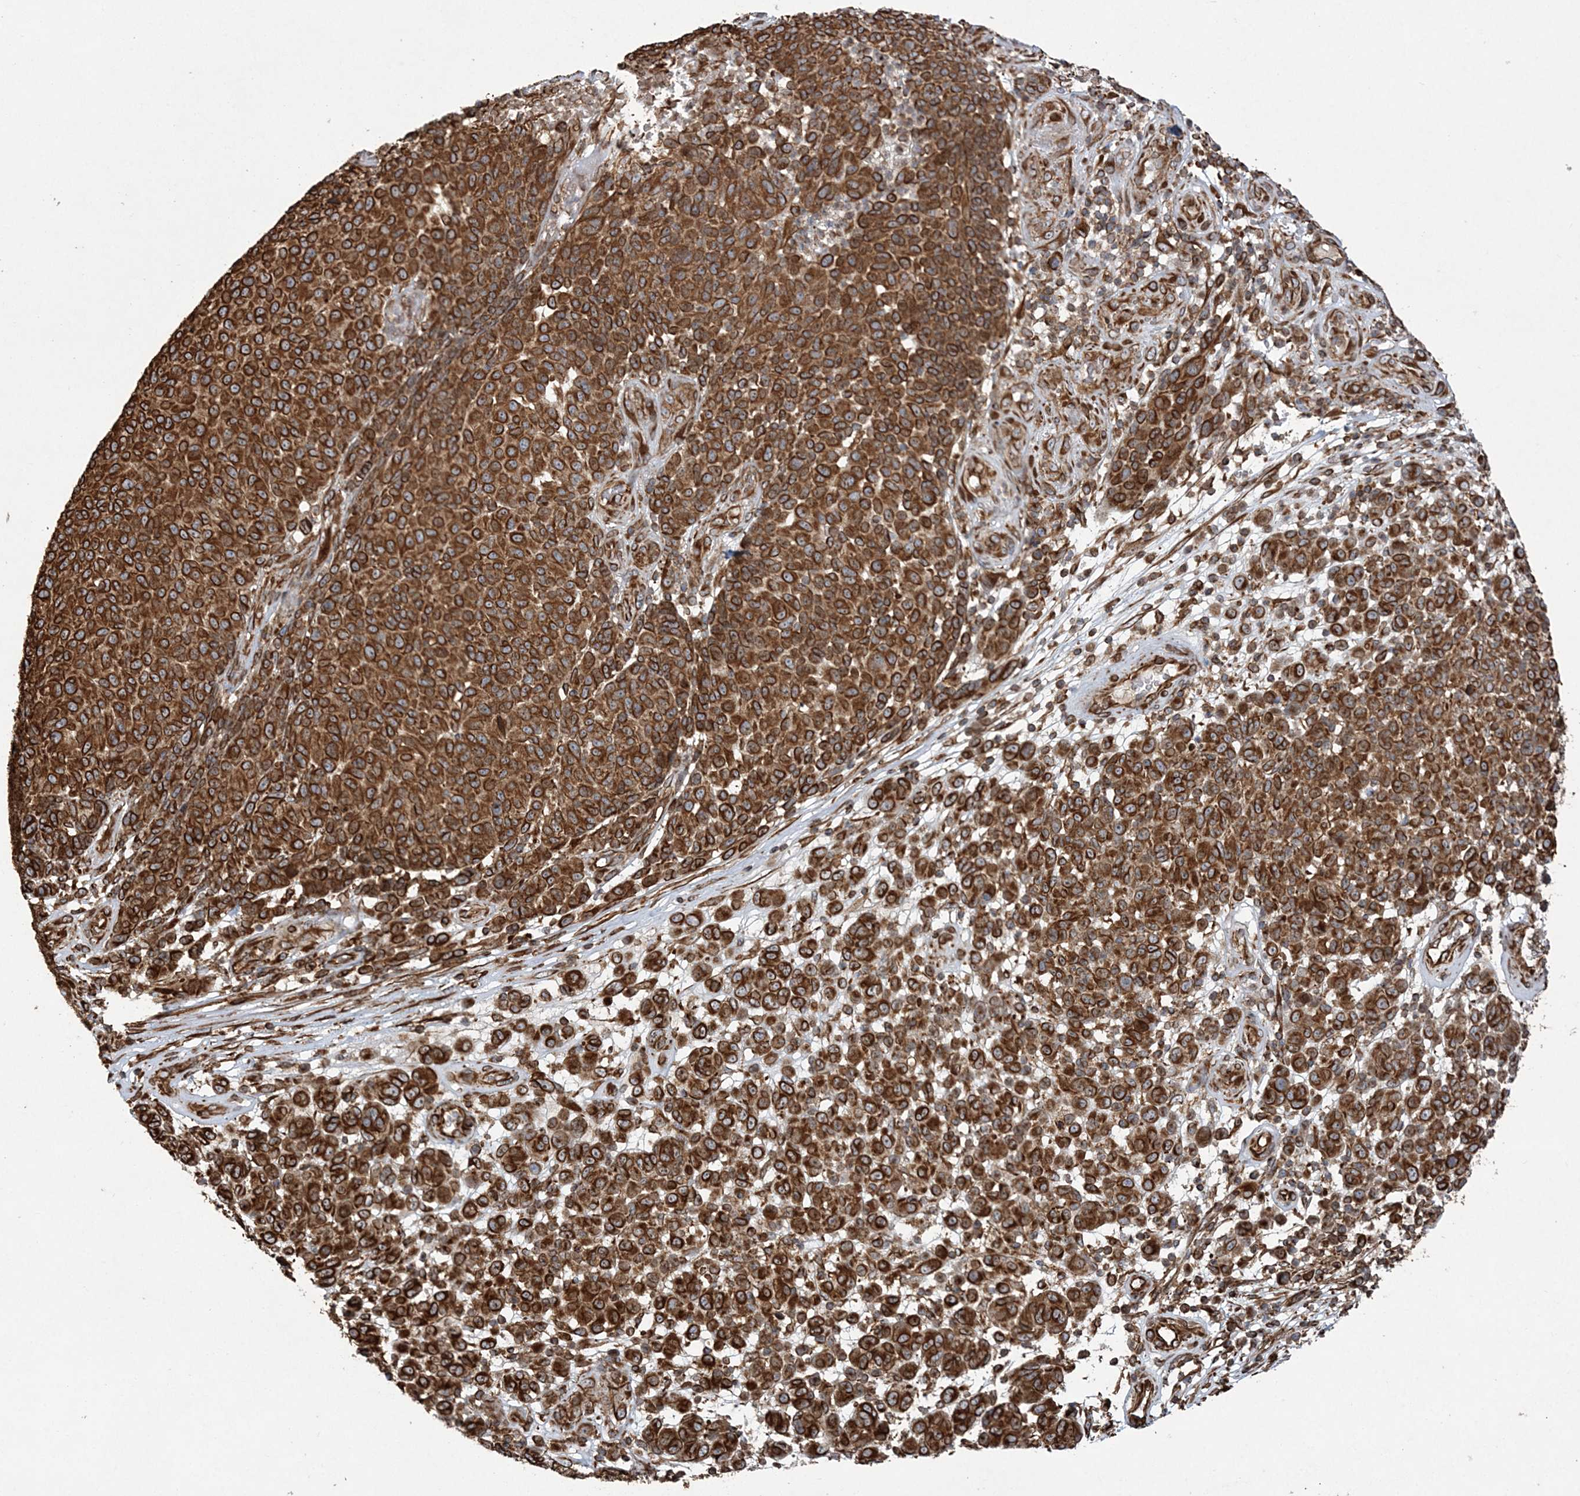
{"staining": {"intensity": "strong", "quantity": ">75%", "location": "cytoplasmic/membranous"}, "tissue": "melanoma", "cell_type": "Tumor cells", "image_type": "cancer", "snomed": [{"axis": "morphology", "description": "Malignant melanoma, NOS"}, {"axis": "topography", "description": "Skin"}], "caption": "Immunohistochemistry (IHC) histopathology image of human malignant melanoma stained for a protein (brown), which reveals high levels of strong cytoplasmic/membranous positivity in about >75% of tumor cells.", "gene": "FAM114A2", "patient": {"sex": "male", "age": 49}}